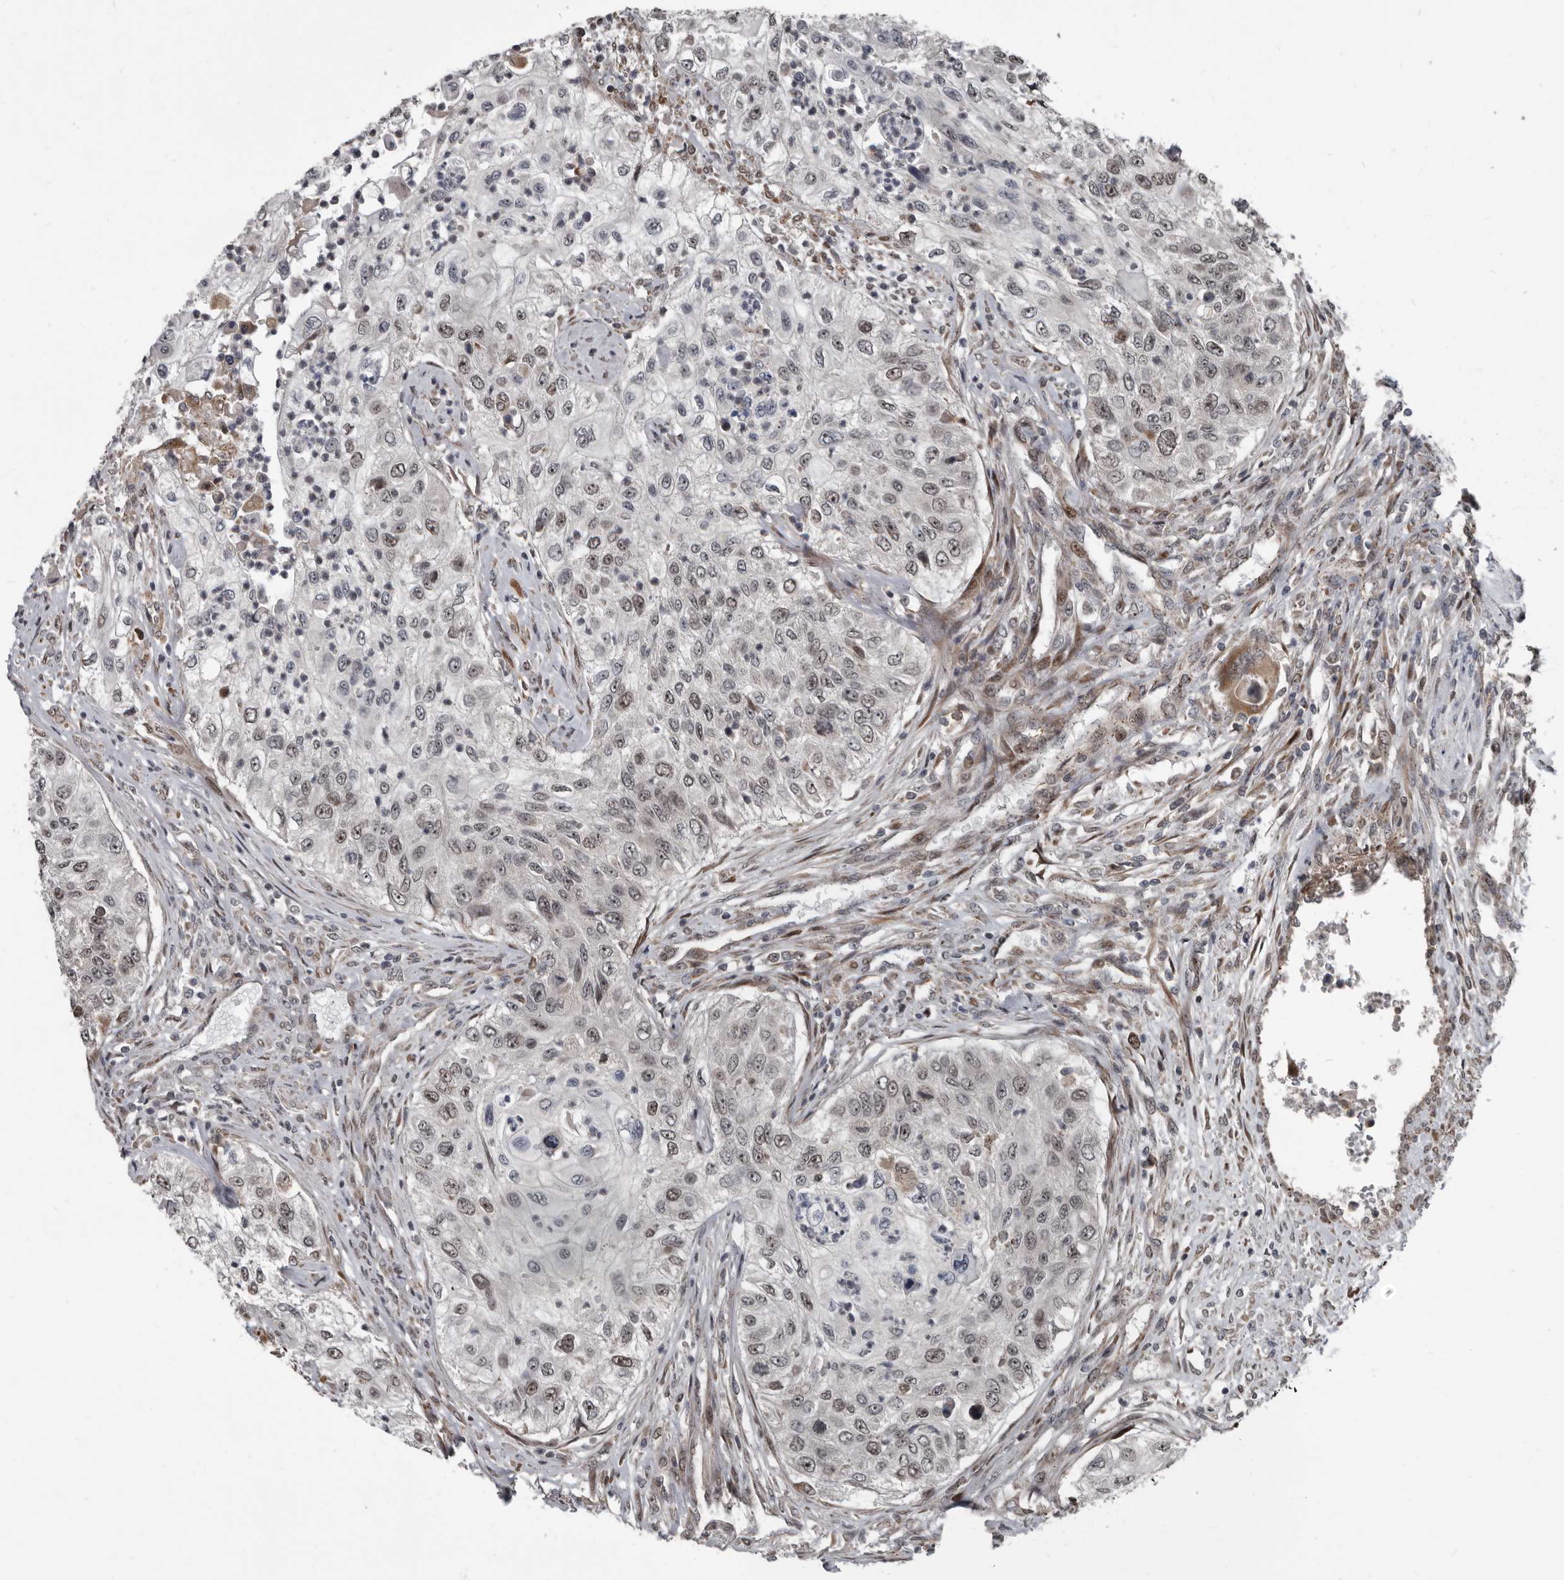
{"staining": {"intensity": "weak", "quantity": "25%-75%", "location": "nuclear"}, "tissue": "urothelial cancer", "cell_type": "Tumor cells", "image_type": "cancer", "snomed": [{"axis": "morphology", "description": "Urothelial carcinoma, High grade"}, {"axis": "topography", "description": "Urinary bladder"}], "caption": "High-grade urothelial carcinoma stained with DAB immunohistochemistry (IHC) displays low levels of weak nuclear staining in about 25%-75% of tumor cells.", "gene": "CHD1L", "patient": {"sex": "female", "age": 60}}